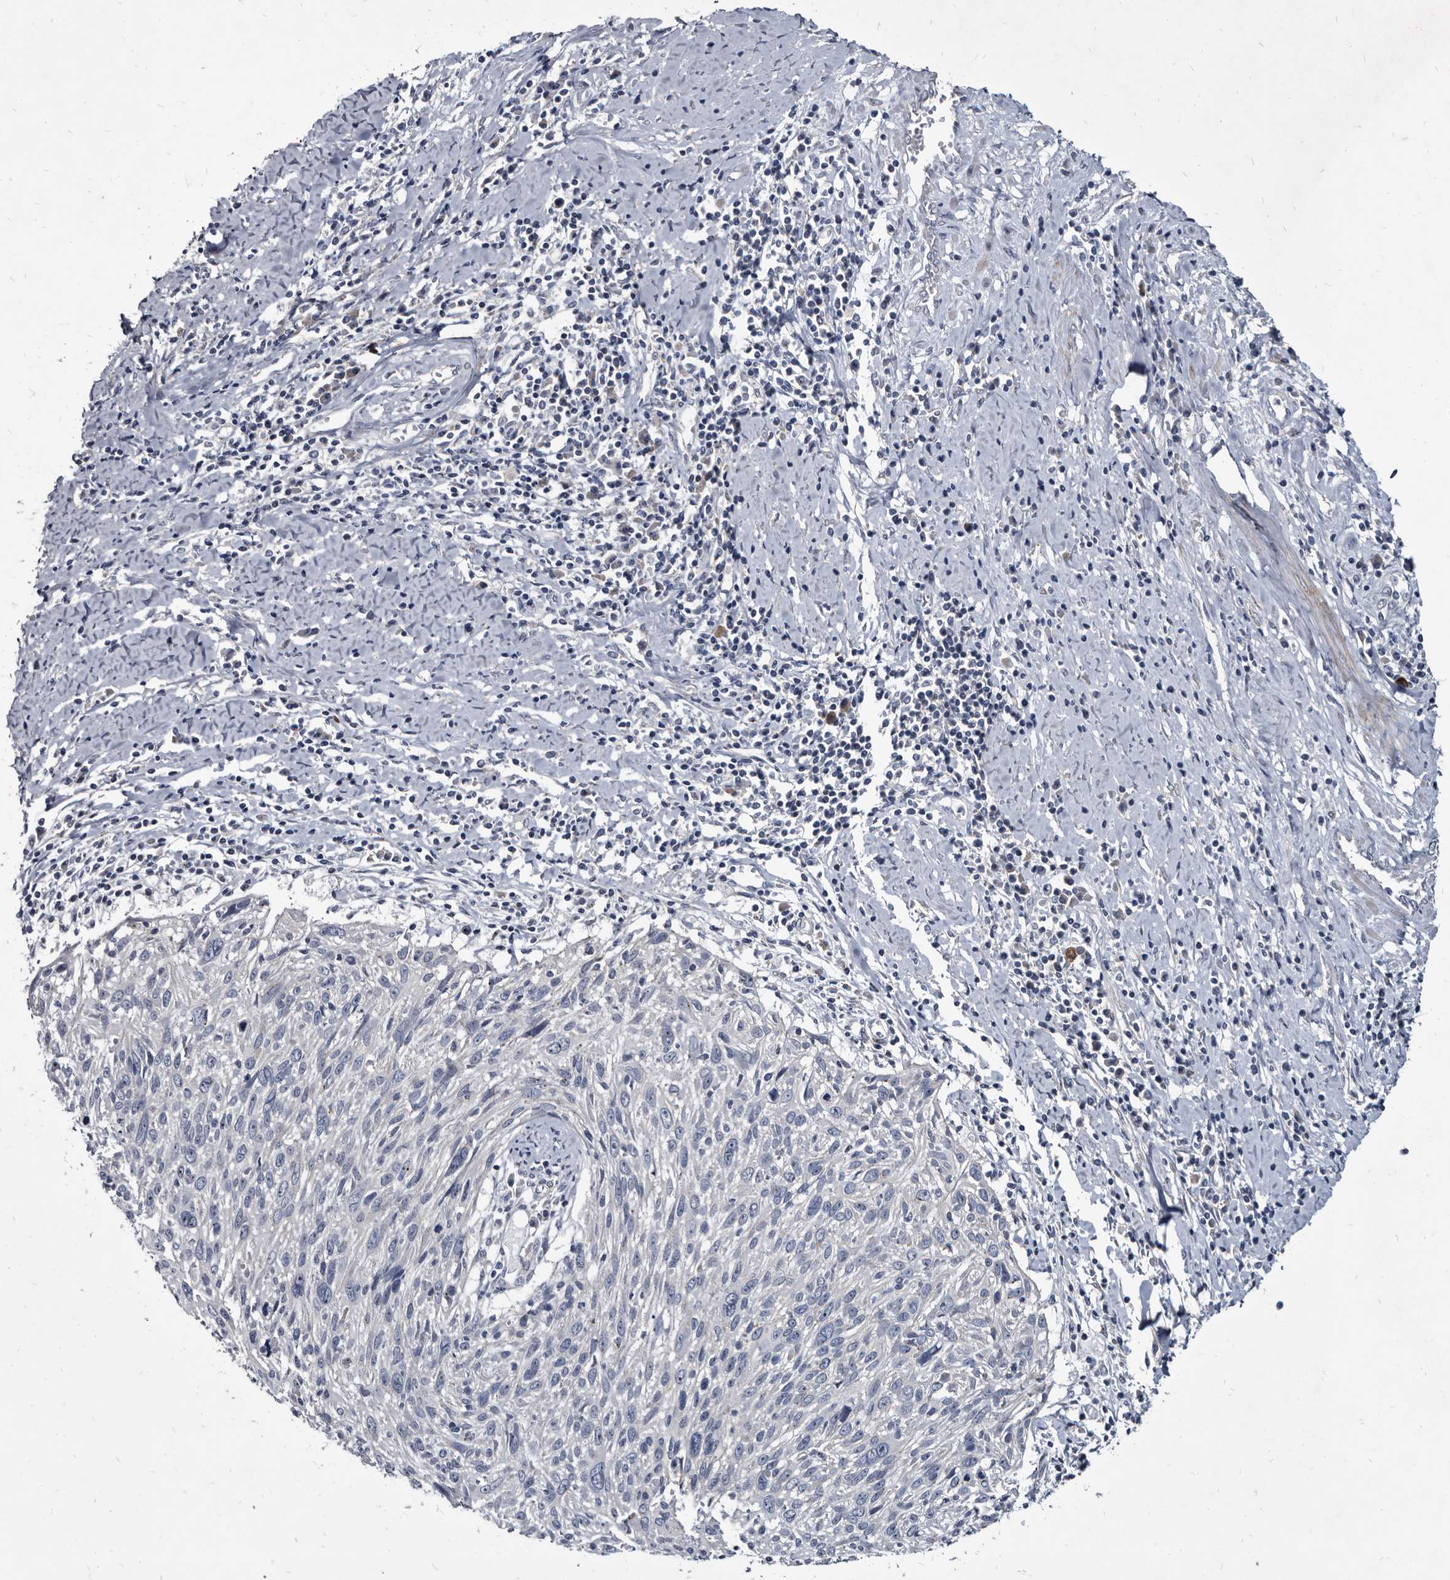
{"staining": {"intensity": "negative", "quantity": "none", "location": "none"}, "tissue": "cervical cancer", "cell_type": "Tumor cells", "image_type": "cancer", "snomed": [{"axis": "morphology", "description": "Squamous cell carcinoma, NOS"}, {"axis": "topography", "description": "Cervix"}], "caption": "DAB immunohistochemical staining of human cervical cancer shows no significant expression in tumor cells.", "gene": "PRSS8", "patient": {"sex": "female", "age": 51}}